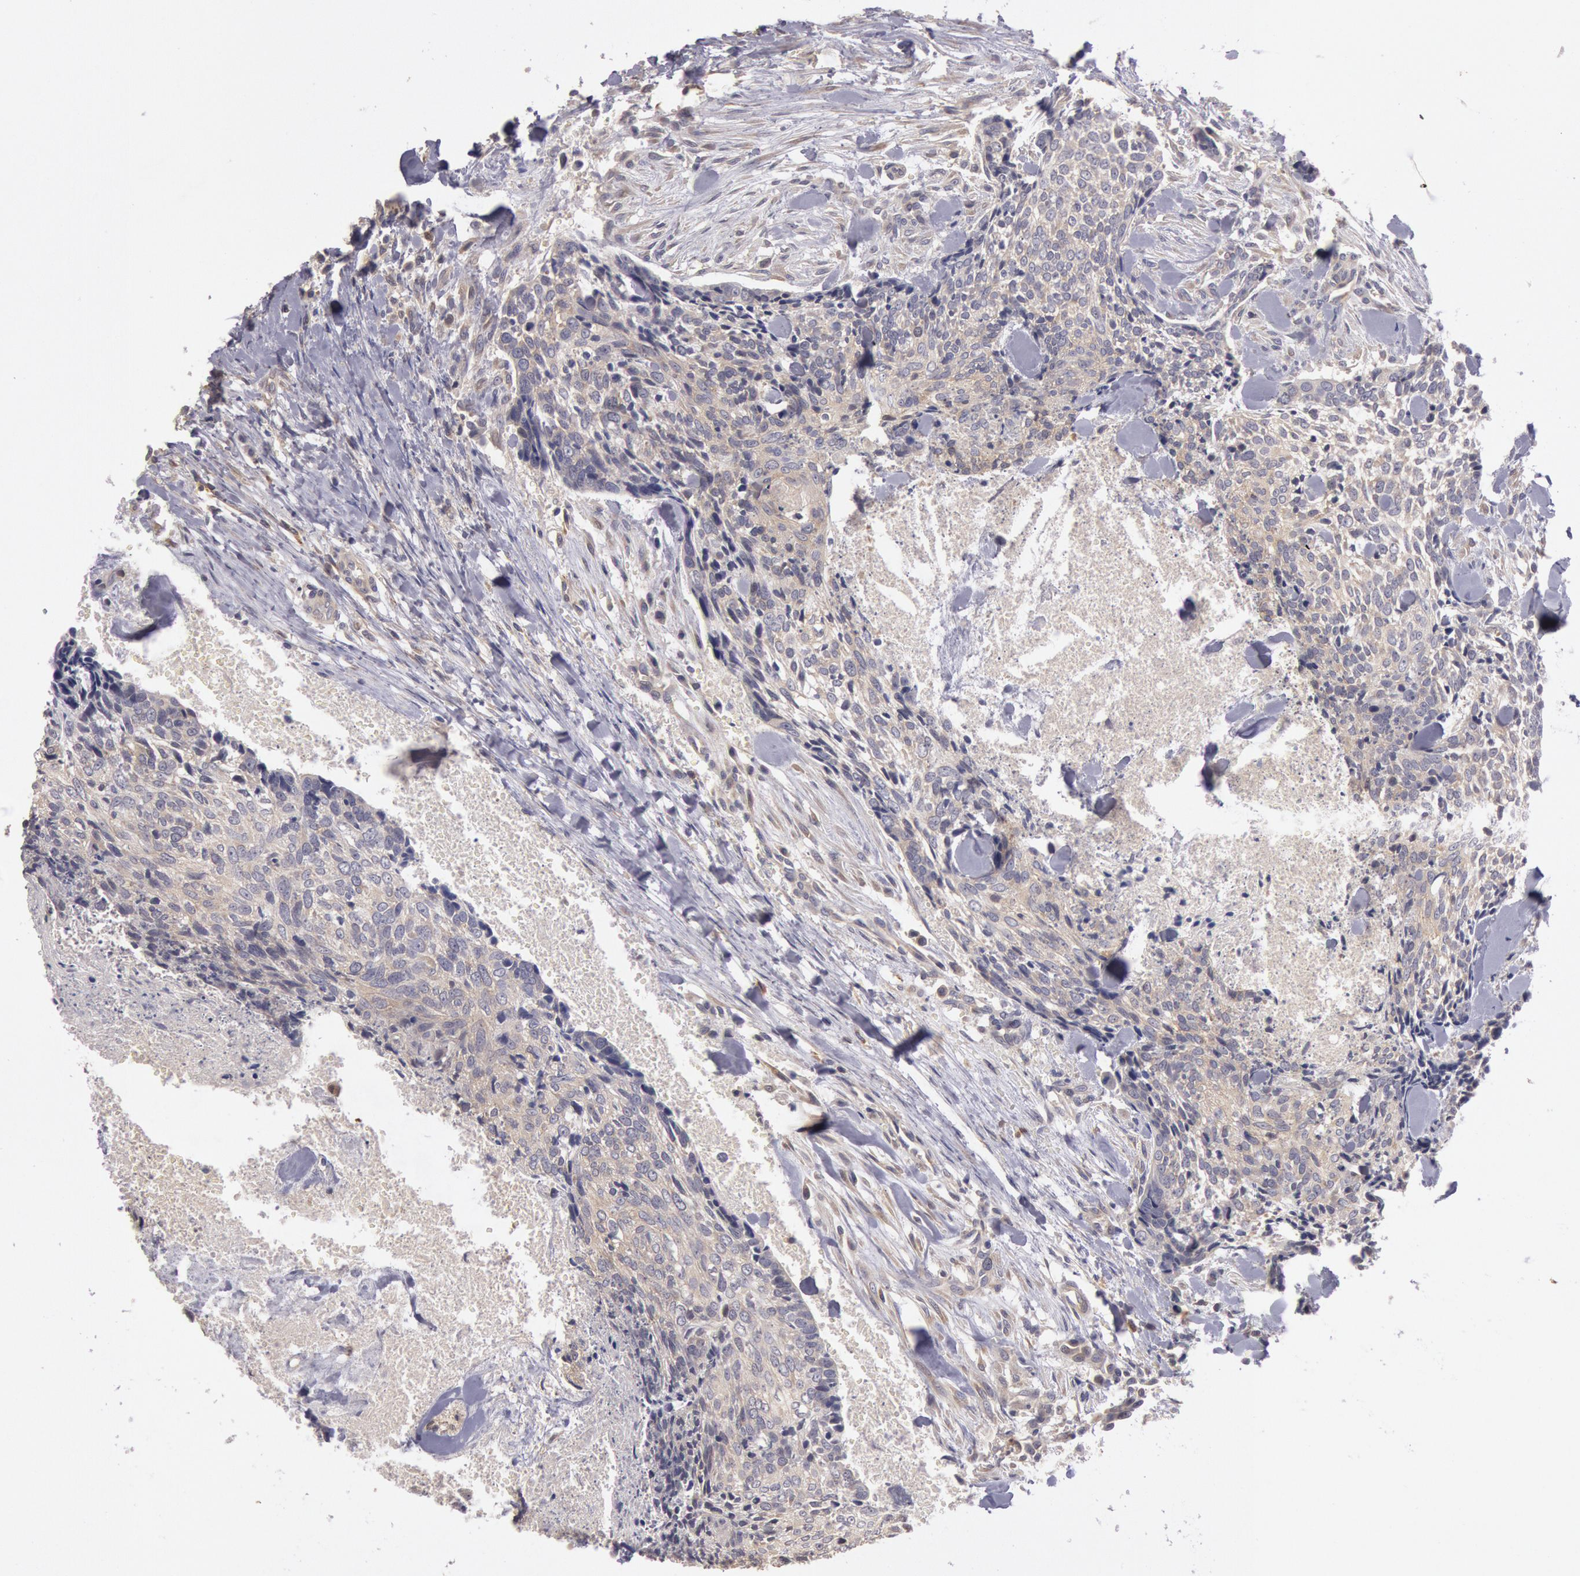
{"staining": {"intensity": "weak", "quantity": "25%-75%", "location": "cytoplasmic/membranous"}, "tissue": "head and neck cancer", "cell_type": "Tumor cells", "image_type": "cancer", "snomed": [{"axis": "morphology", "description": "Squamous cell carcinoma, NOS"}, {"axis": "topography", "description": "Salivary gland"}, {"axis": "topography", "description": "Head-Neck"}], "caption": "This micrograph exhibits immunohistochemistry staining of human head and neck cancer, with low weak cytoplasmic/membranous expression in approximately 25%-75% of tumor cells.", "gene": "NMT2", "patient": {"sex": "male", "age": 70}}